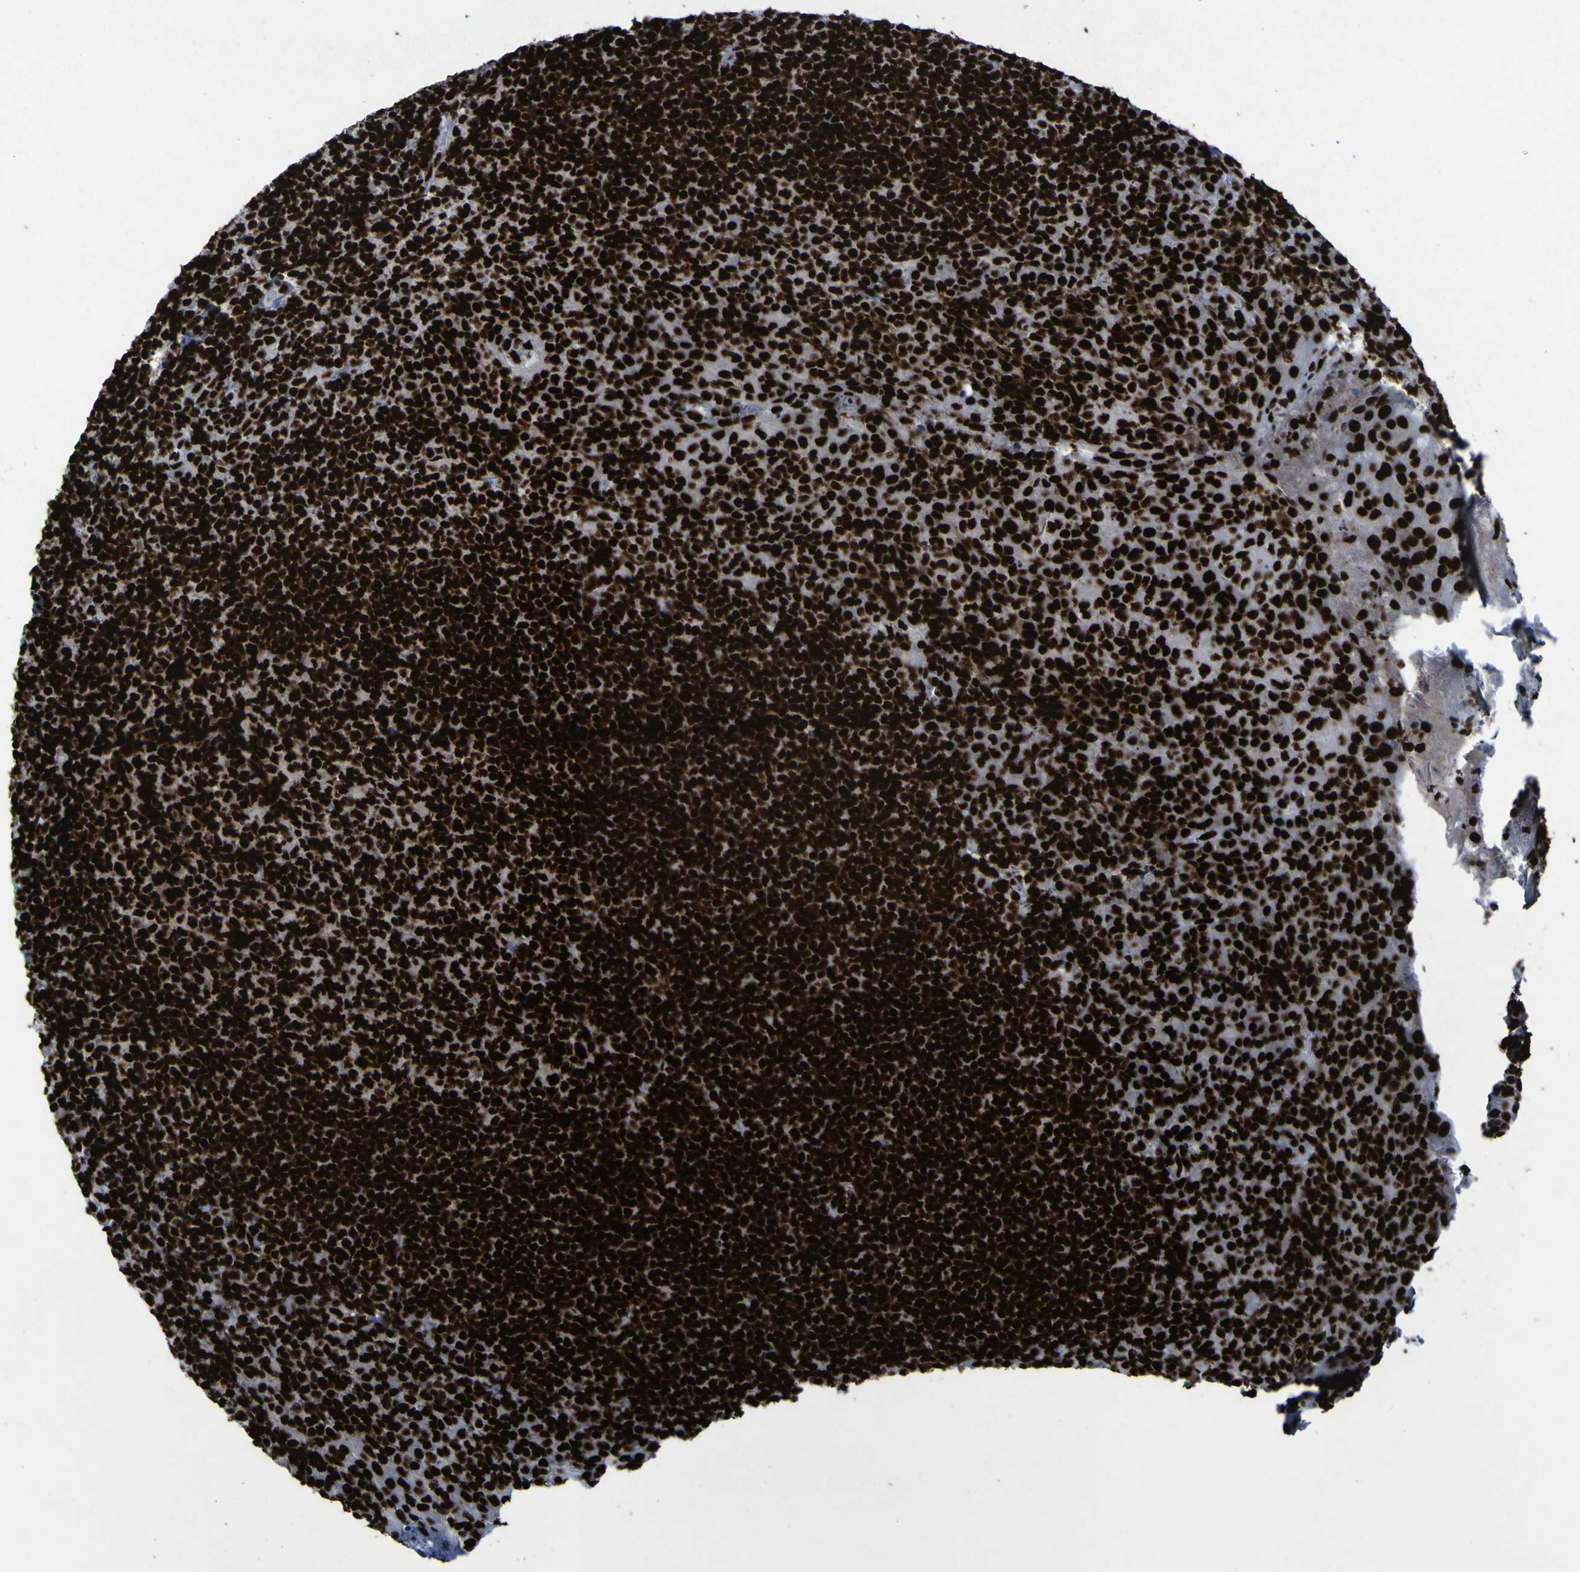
{"staining": {"intensity": "strong", "quantity": ">75%", "location": "nuclear"}, "tissue": "tonsil", "cell_type": "Germinal center cells", "image_type": "normal", "snomed": [{"axis": "morphology", "description": "Normal tissue, NOS"}, {"axis": "topography", "description": "Tonsil"}], "caption": "Normal tonsil was stained to show a protein in brown. There is high levels of strong nuclear positivity in about >75% of germinal center cells. The staining is performed using DAB (3,3'-diaminobenzidine) brown chromogen to label protein expression. The nuclei are counter-stained blue using hematoxylin.", "gene": "NPM1", "patient": {"sex": "male", "age": 17}}